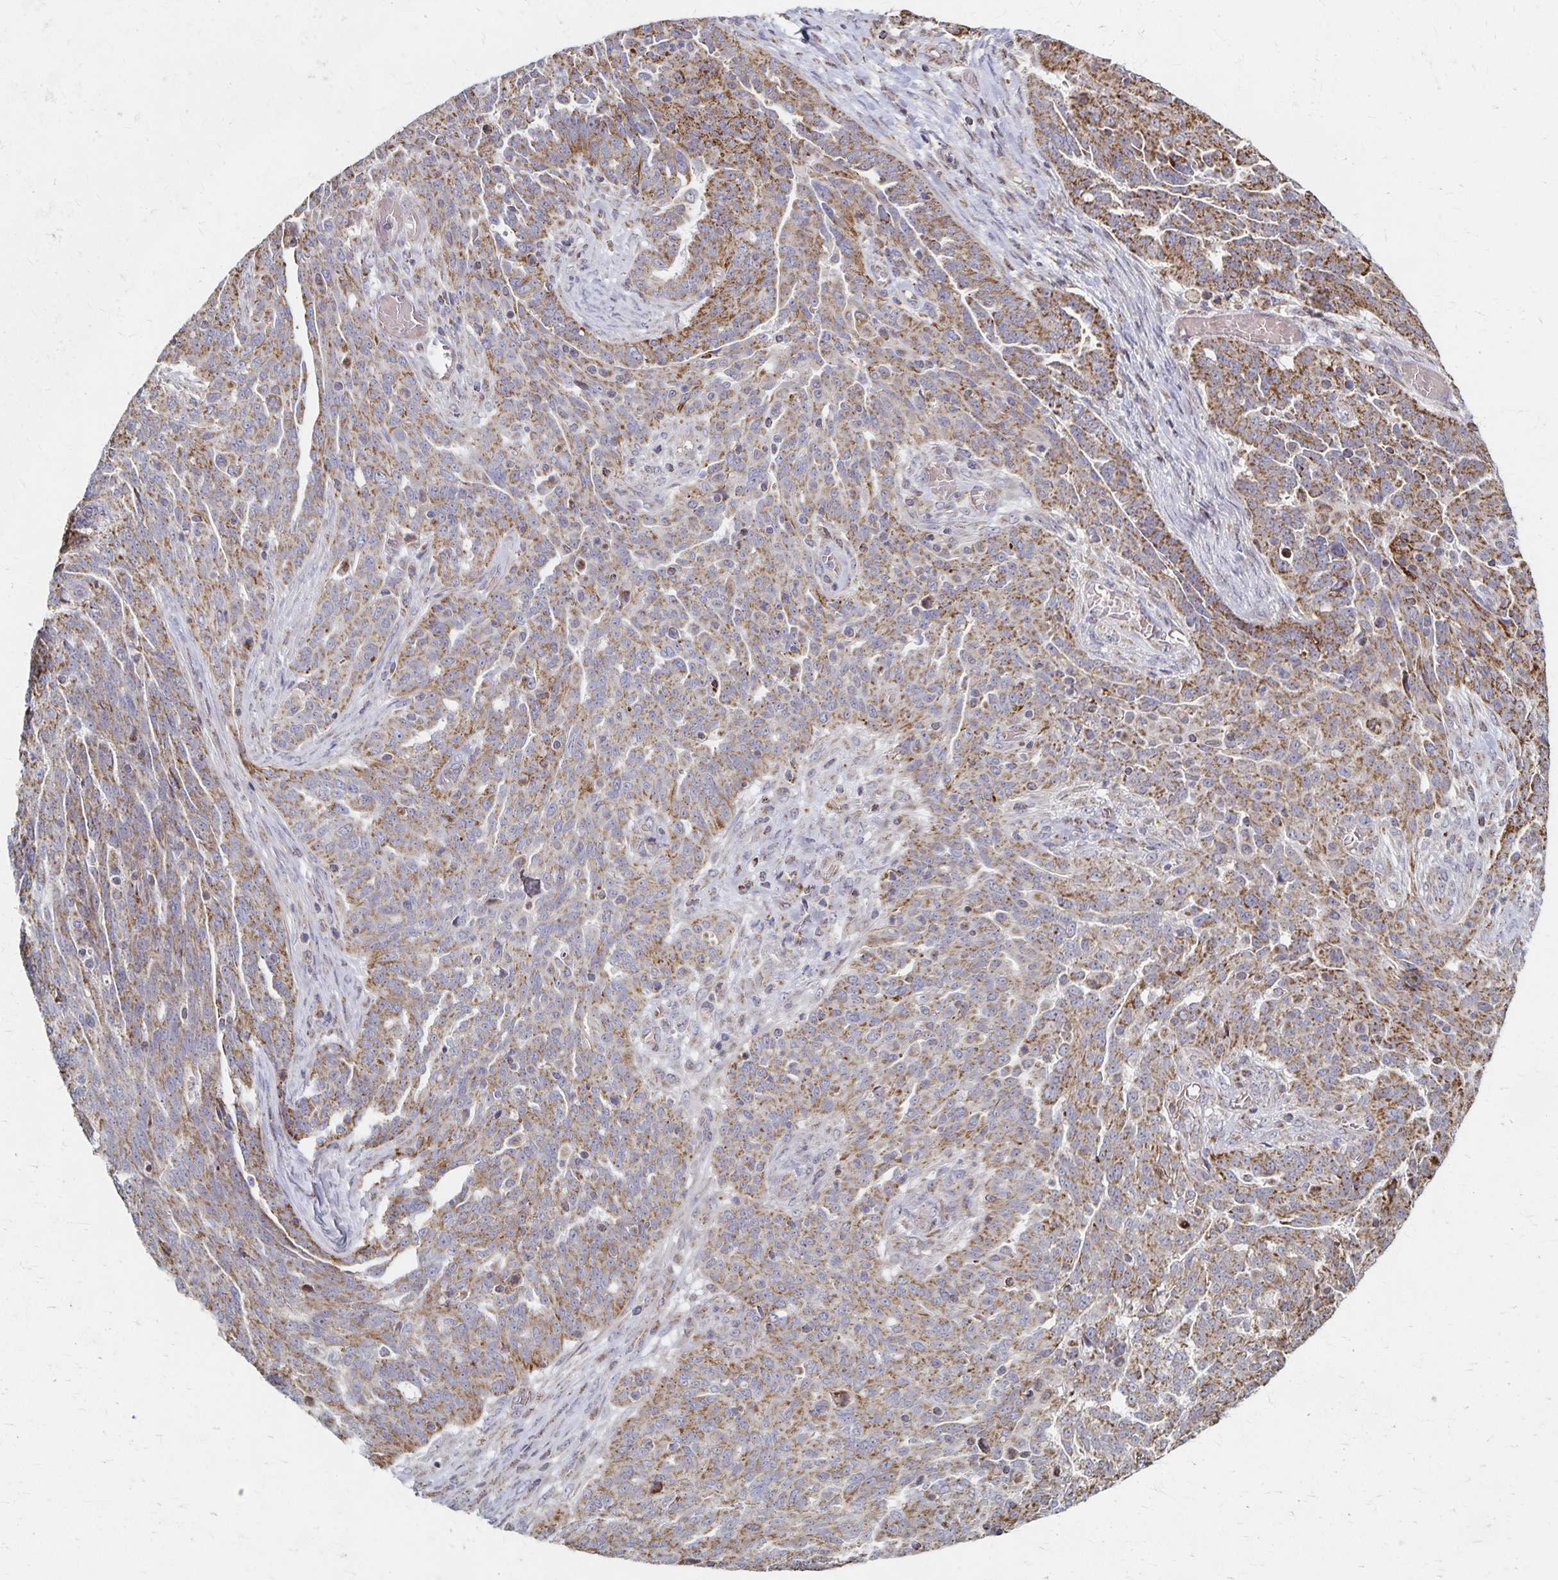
{"staining": {"intensity": "moderate", "quantity": ">75%", "location": "cytoplasmic/membranous"}, "tissue": "ovarian cancer", "cell_type": "Tumor cells", "image_type": "cancer", "snomed": [{"axis": "morphology", "description": "Cystadenocarcinoma, serous, NOS"}, {"axis": "topography", "description": "Ovary"}], "caption": "This is a micrograph of IHC staining of ovarian cancer (serous cystadenocarcinoma), which shows moderate staining in the cytoplasmic/membranous of tumor cells.", "gene": "DYRK4", "patient": {"sex": "female", "age": 67}}